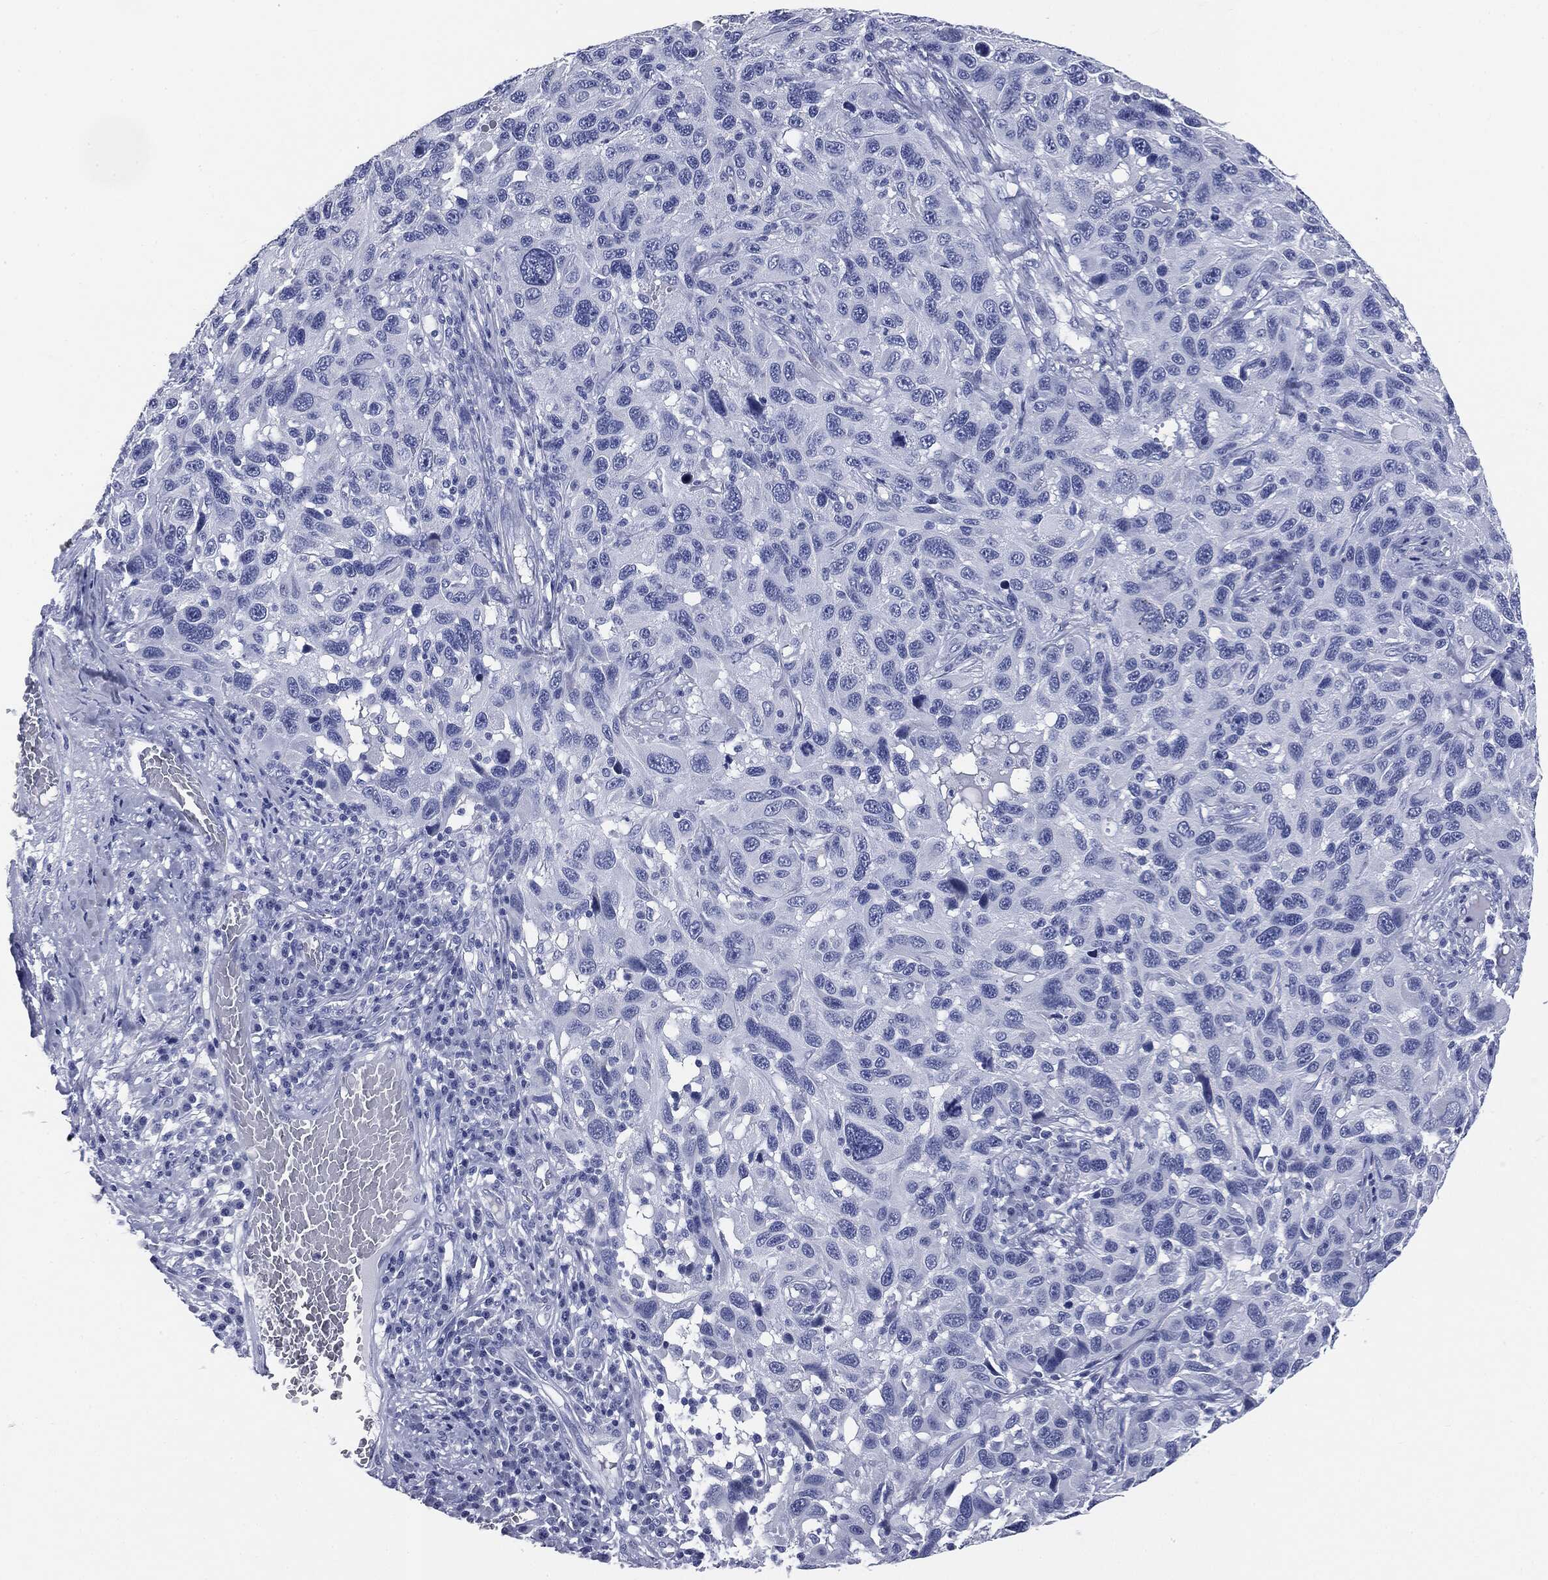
{"staining": {"intensity": "negative", "quantity": "none", "location": "none"}, "tissue": "melanoma", "cell_type": "Tumor cells", "image_type": "cancer", "snomed": [{"axis": "morphology", "description": "Malignant melanoma, NOS"}, {"axis": "topography", "description": "Skin"}], "caption": "DAB (3,3'-diaminobenzidine) immunohistochemical staining of malignant melanoma shows no significant staining in tumor cells. Nuclei are stained in blue.", "gene": "ATP2A1", "patient": {"sex": "male", "age": 53}}